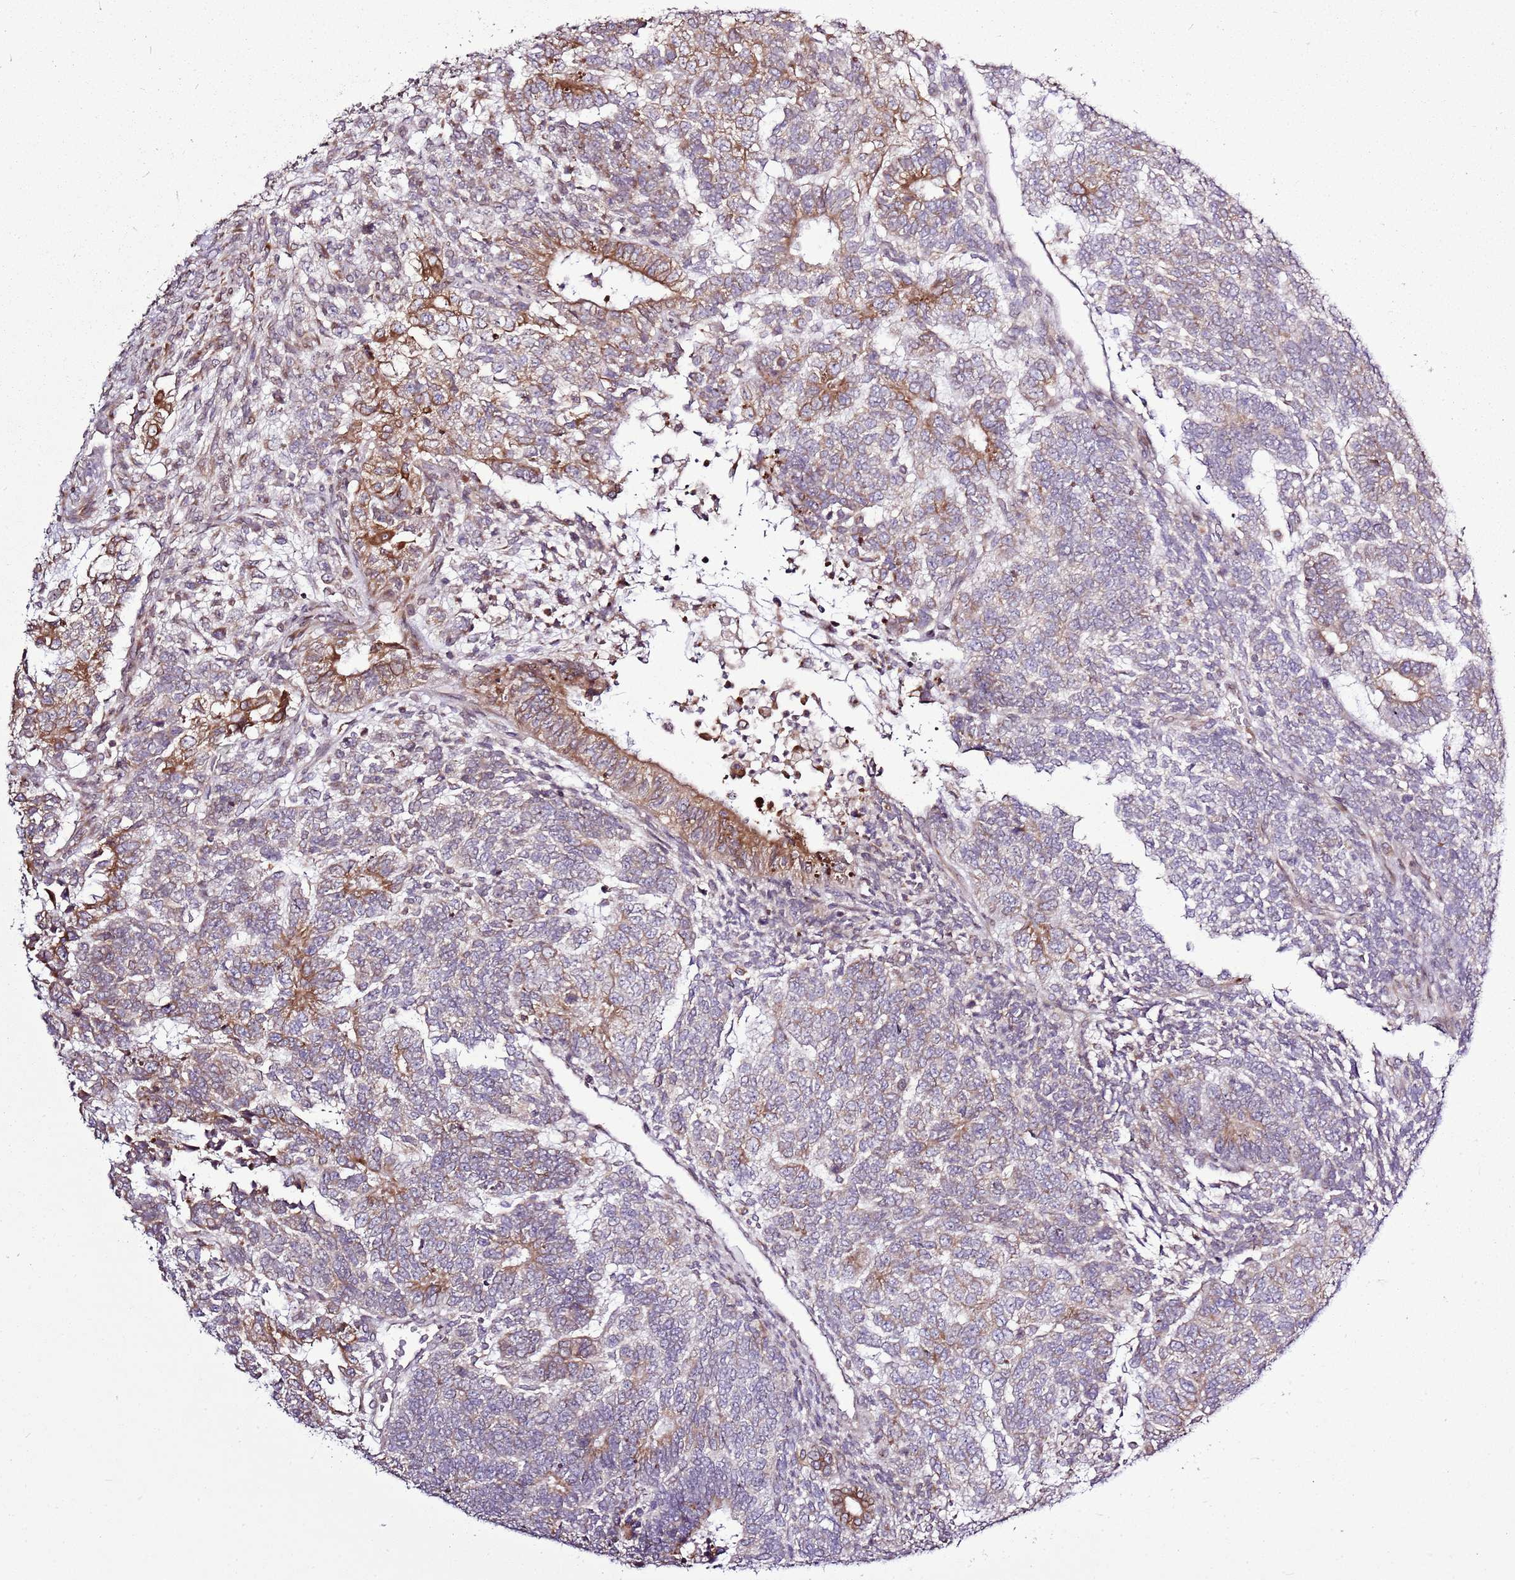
{"staining": {"intensity": "moderate", "quantity": "<25%", "location": "cytoplasmic/membranous"}, "tissue": "testis cancer", "cell_type": "Tumor cells", "image_type": "cancer", "snomed": [{"axis": "morphology", "description": "Carcinoma, Embryonal, NOS"}, {"axis": "topography", "description": "Testis"}], "caption": "Protein staining reveals moderate cytoplasmic/membranous staining in approximately <25% of tumor cells in testis cancer (embryonal carcinoma).", "gene": "TMED10", "patient": {"sex": "male", "age": 23}}